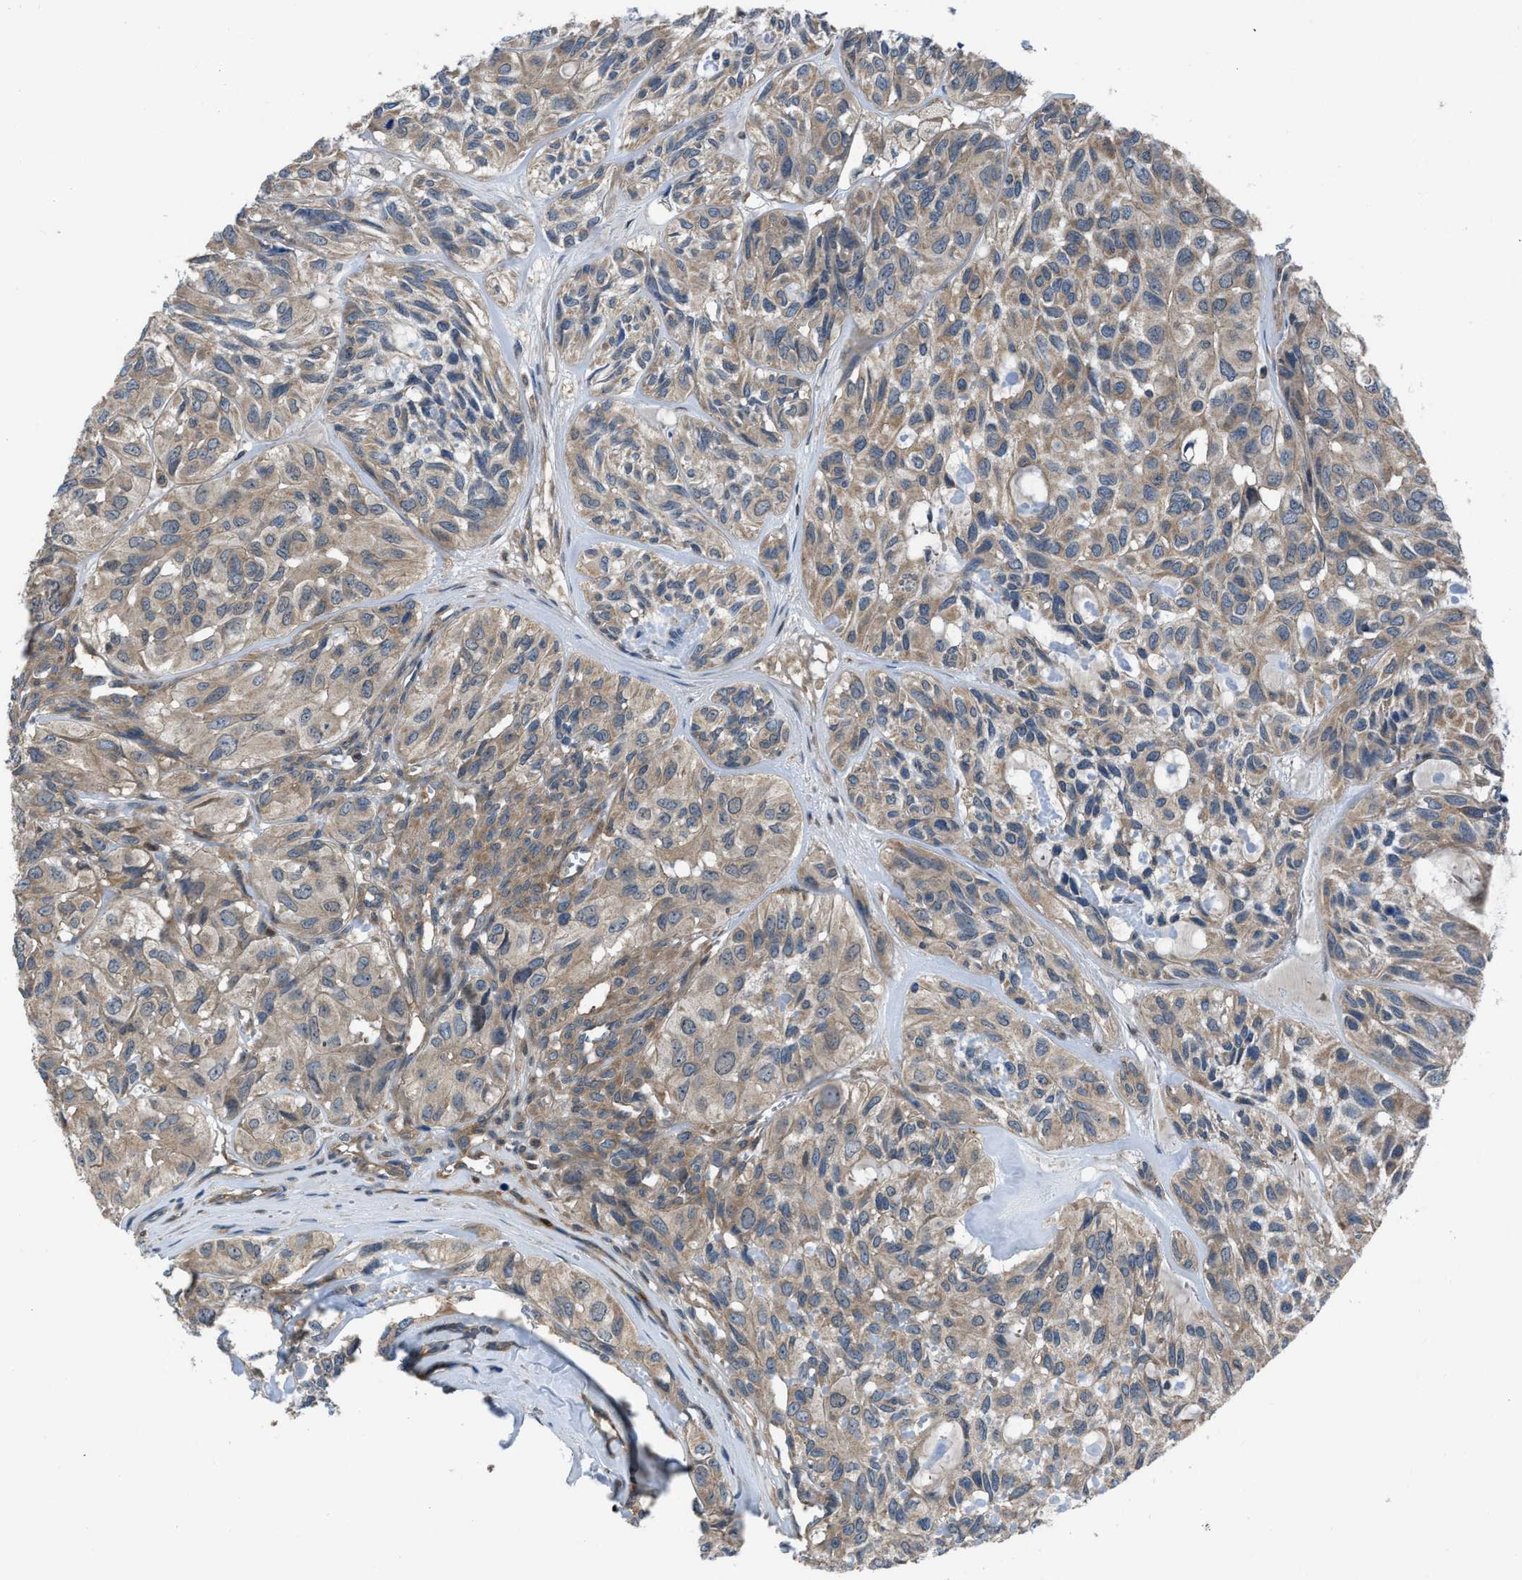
{"staining": {"intensity": "weak", "quantity": ">75%", "location": "cytoplasmic/membranous"}, "tissue": "head and neck cancer", "cell_type": "Tumor cells", "image_type": "cancer", "snomed": [{"axis": "morphology", "description": "Adenocarcinoma, NOS"}, {"axis": "topography", "description": "Salivary gland, NOS"}, {"axis": "topography", "description": "Head-Neck"}], "caption": "The immunohistochemical stain shows weak cytoplasmic/membranous staining in tumor cells of head and neck cancer tissue. Nuclei are stained in blue.", "gene": "USP25", "patient": {"sex": "female", "age": 76}}